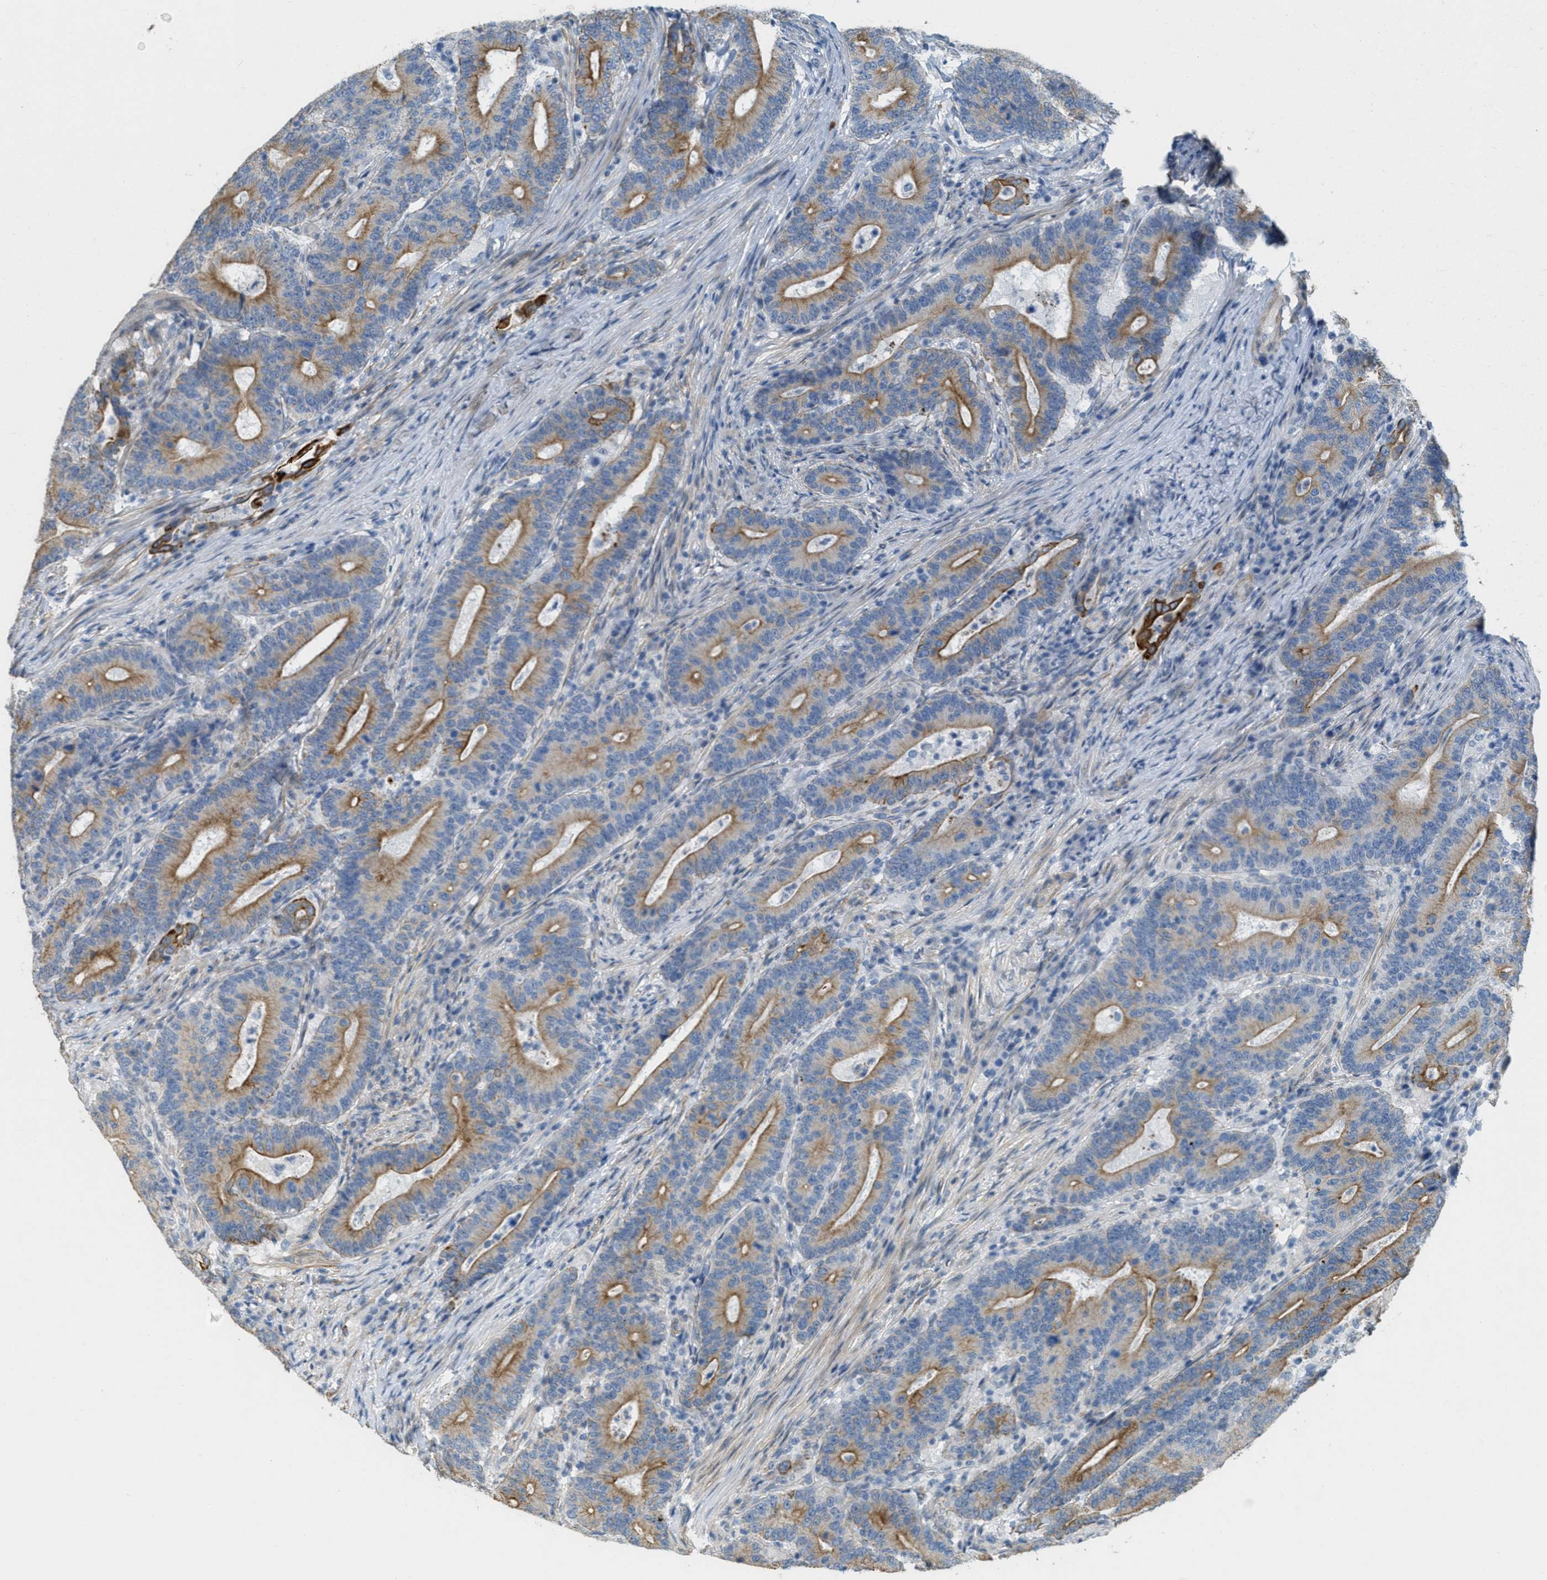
{"staining": {"intensity": "moderate", "quantity": ">75%", "location": "cytoplasmic/membranous"}, "tissue": "colorectal cancer", "cell_type": "Tumor cells", "image_type": "cancer", "snomed": [{"axis": "morphology", "description": "Adenocarcinoma, NOS"}, {"axis": "topography", "description": "Colon"}], "caption": "The photomicrograph reveals immunohistochemical staining of colorectal cancer (adenocarcinoma). There is moderate cytoplasmic/membranous staining is present in approximately >75% of tumor cells.", "gene": "MRS2", "patient": {"sex": "female", "age": 66}}